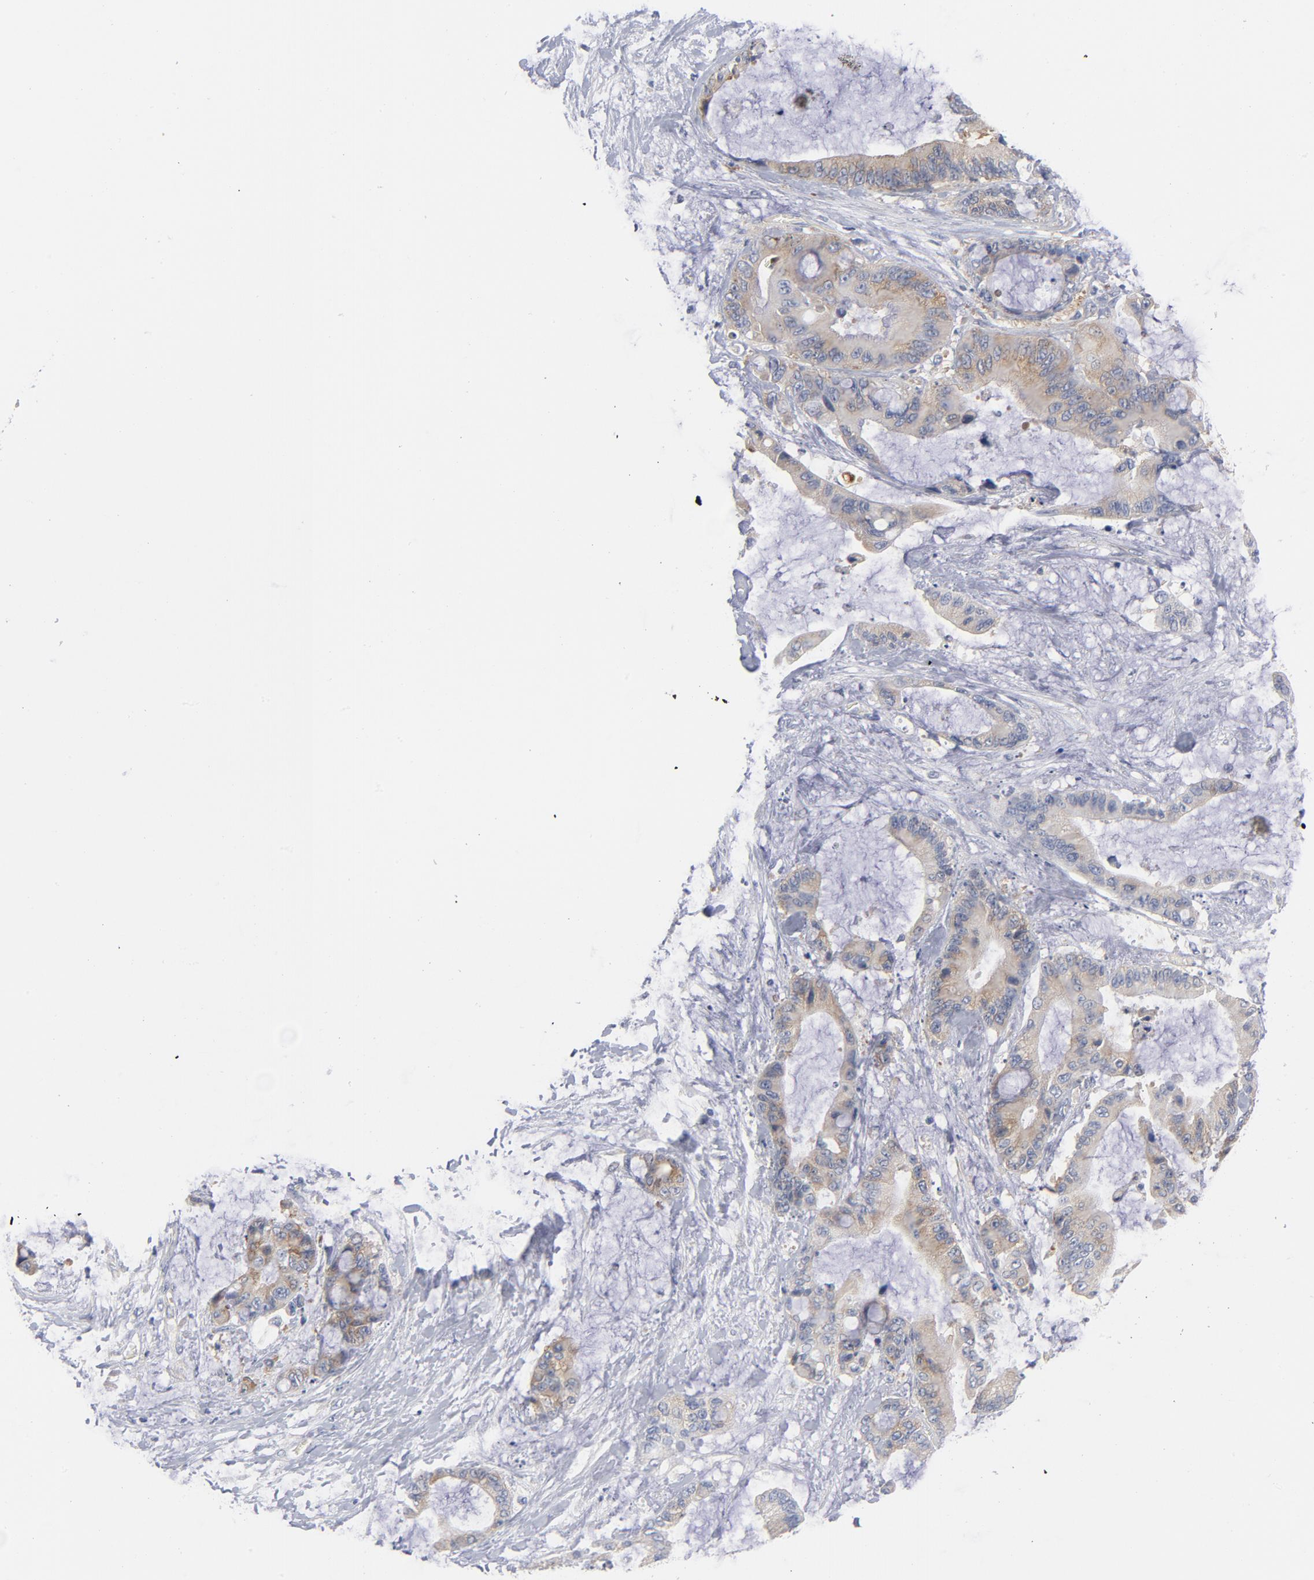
{"staining": {"intensity": "moderate", "quantity": "25%-75%", "location": "cytoplasmic/membranous"}, "tissue": "liver cancer", "cell_type": "Tumor cells", "image_type": "cancer", "snomed": [{"axis": "morphology", "description": "Cholangiocarcinoma"}, {"axis": "topography", "description": "Liver"}], "caption": "Tumor cells reveal medium levels of moderate cytoplasmic/membranous positivity in approximately 25%-75% of cells in human liver cholangiocarcinoma.", "gene": "CD86", "patient": {"sex": "female", "age": 73}}